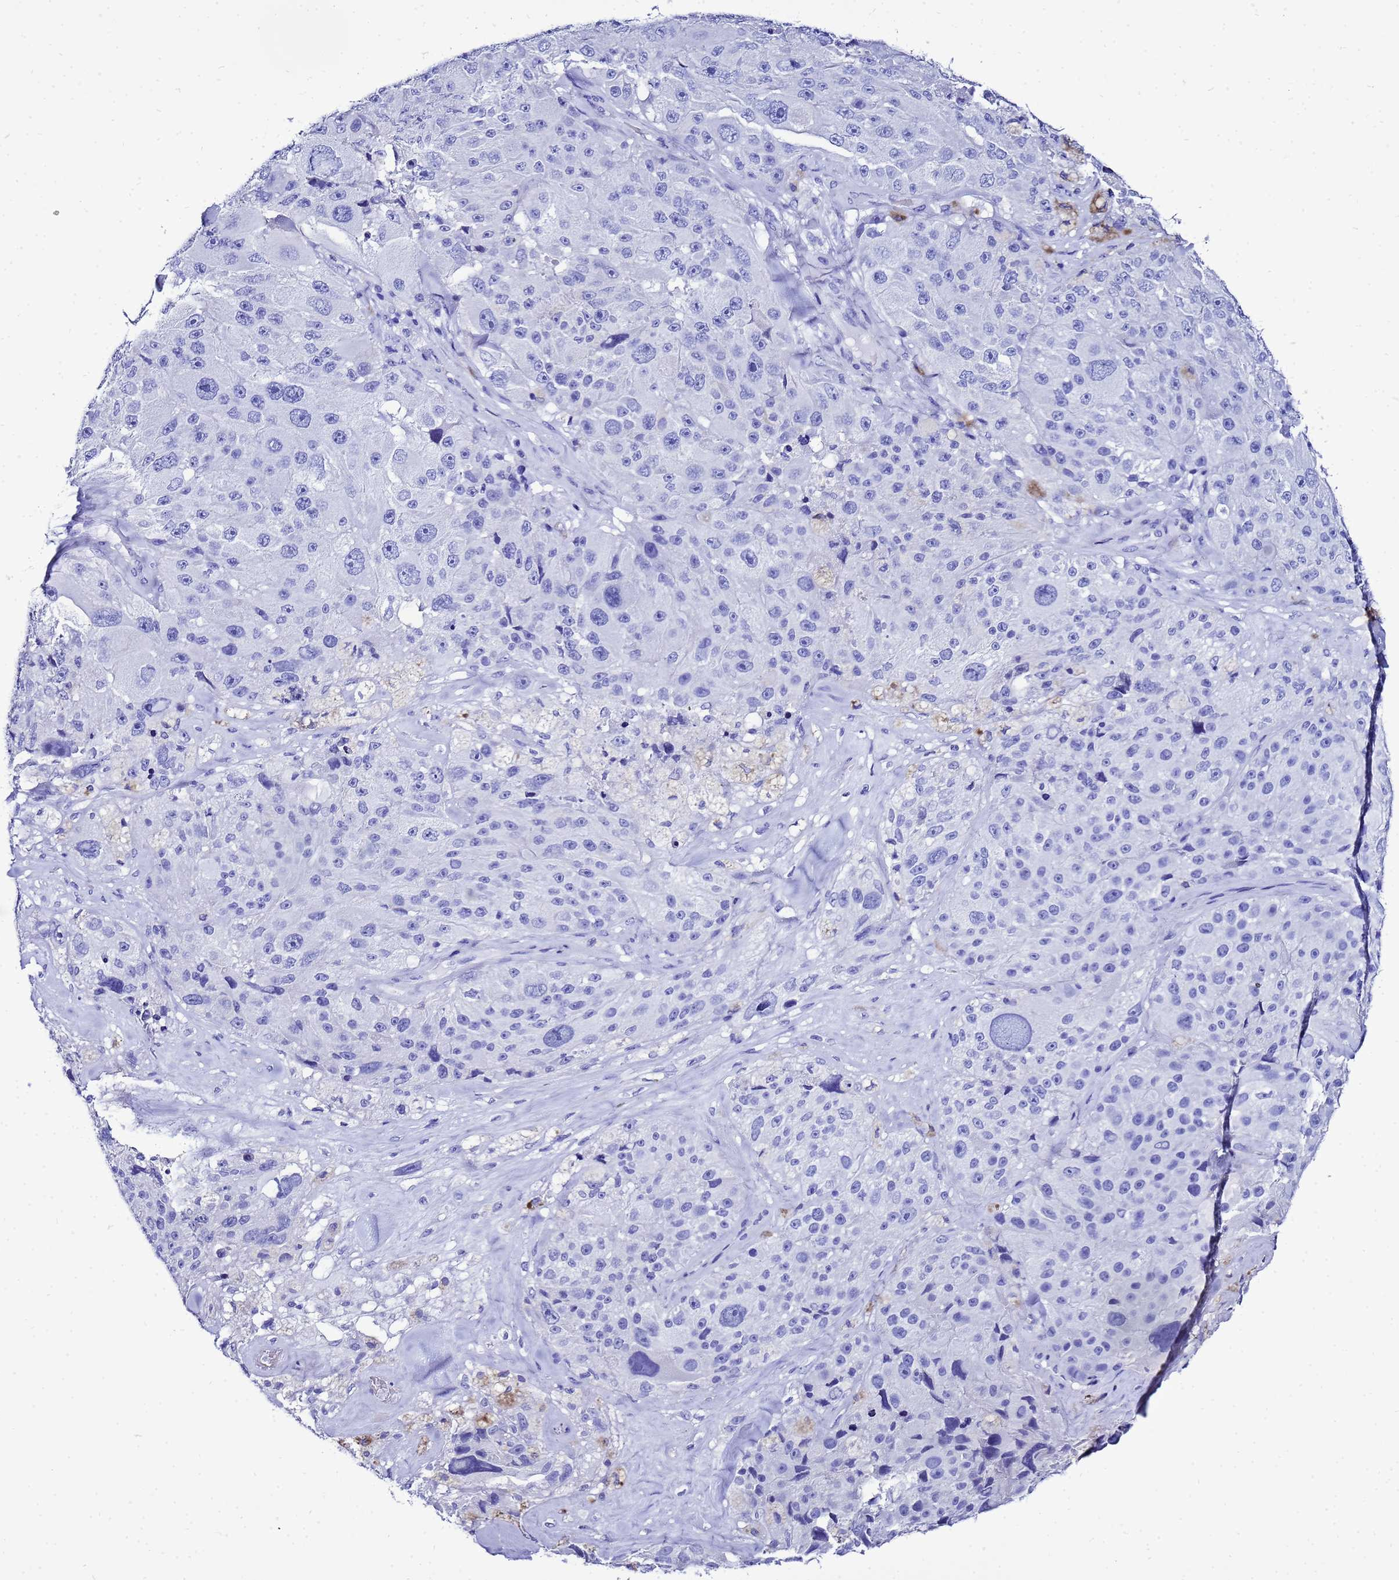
{"staining": {"intensity": "negative", "quantity": "none", "location": "none"}, "tissue": "melanoma", "cell_type": "Tumor cells", "image_type": "cancer", "snomed": [{"axis": "morphology", "description": "Malignant melanoma, Metastatic site"}, {"axis": "topography", "description": "Lymph node"}], "caption": "Tumor cells show no significant protein positivity in melanoma. (DAB immunohistochemistry (IHC) with hematoxylin counter stain).", "gene": "LIPF", "patient": {"sex": "male", "age": 62}}